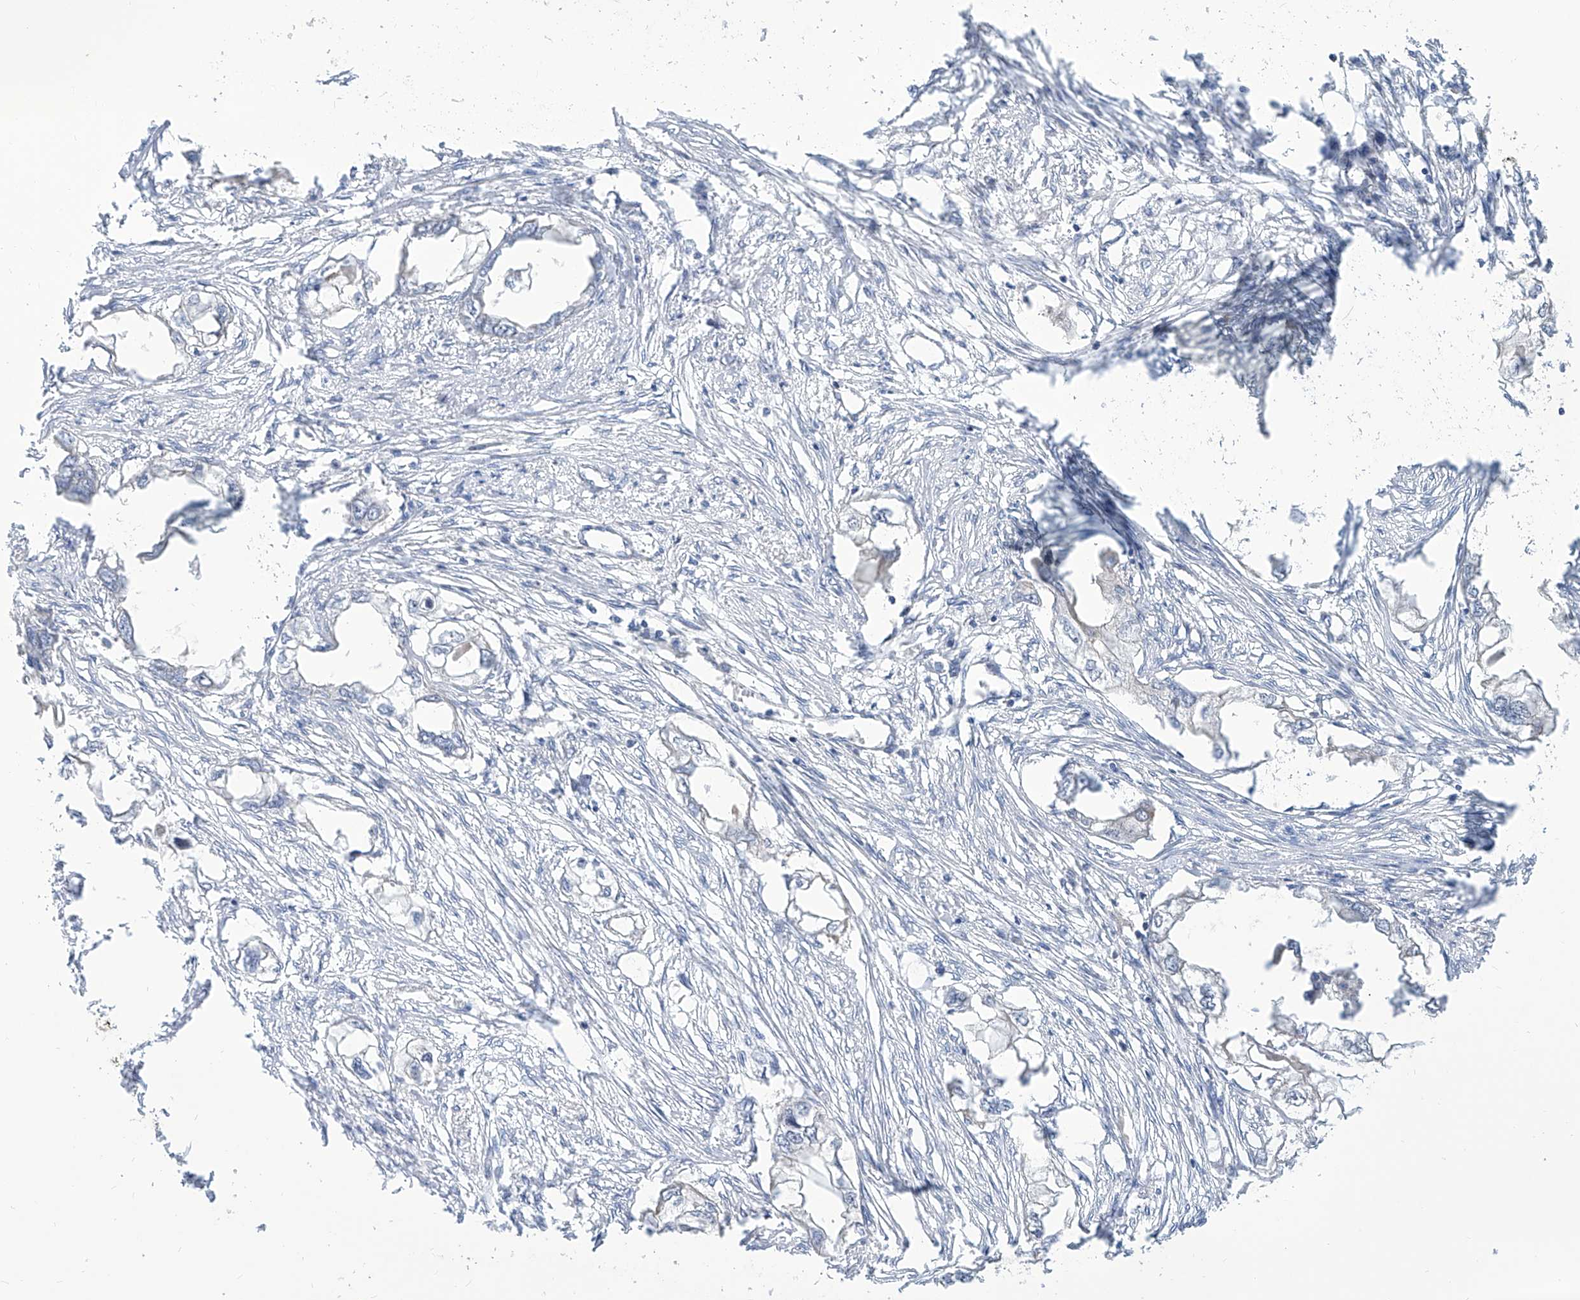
{"staining": {"intensity": "negative", "quantity": "none", "location": "none"}, "tissue": "endometrial cancer", "cell_type": "Tumor cells", "image_type": "cancer", "snomed": [{"axis": "morphology", "description": "Adenocarcinoma, NOS"}, {"axis": "morphology", "description": "Adenocarcinoma, metastatic, NOS"}, {"axis": "topography", "description": "Adipose tissue"}, {"axis": "topography", "description": "Endometrium"}], "caption": "A histopathology image of endometrial metastatic adenocarcinoma stained for a protein shows no brown staining in tumor cells. (Immunohistochemistry (ihc), brightfield microscopy, high magnification).", "gene": "LRRC1", "patient": {"sex": "female", "age": 67}}